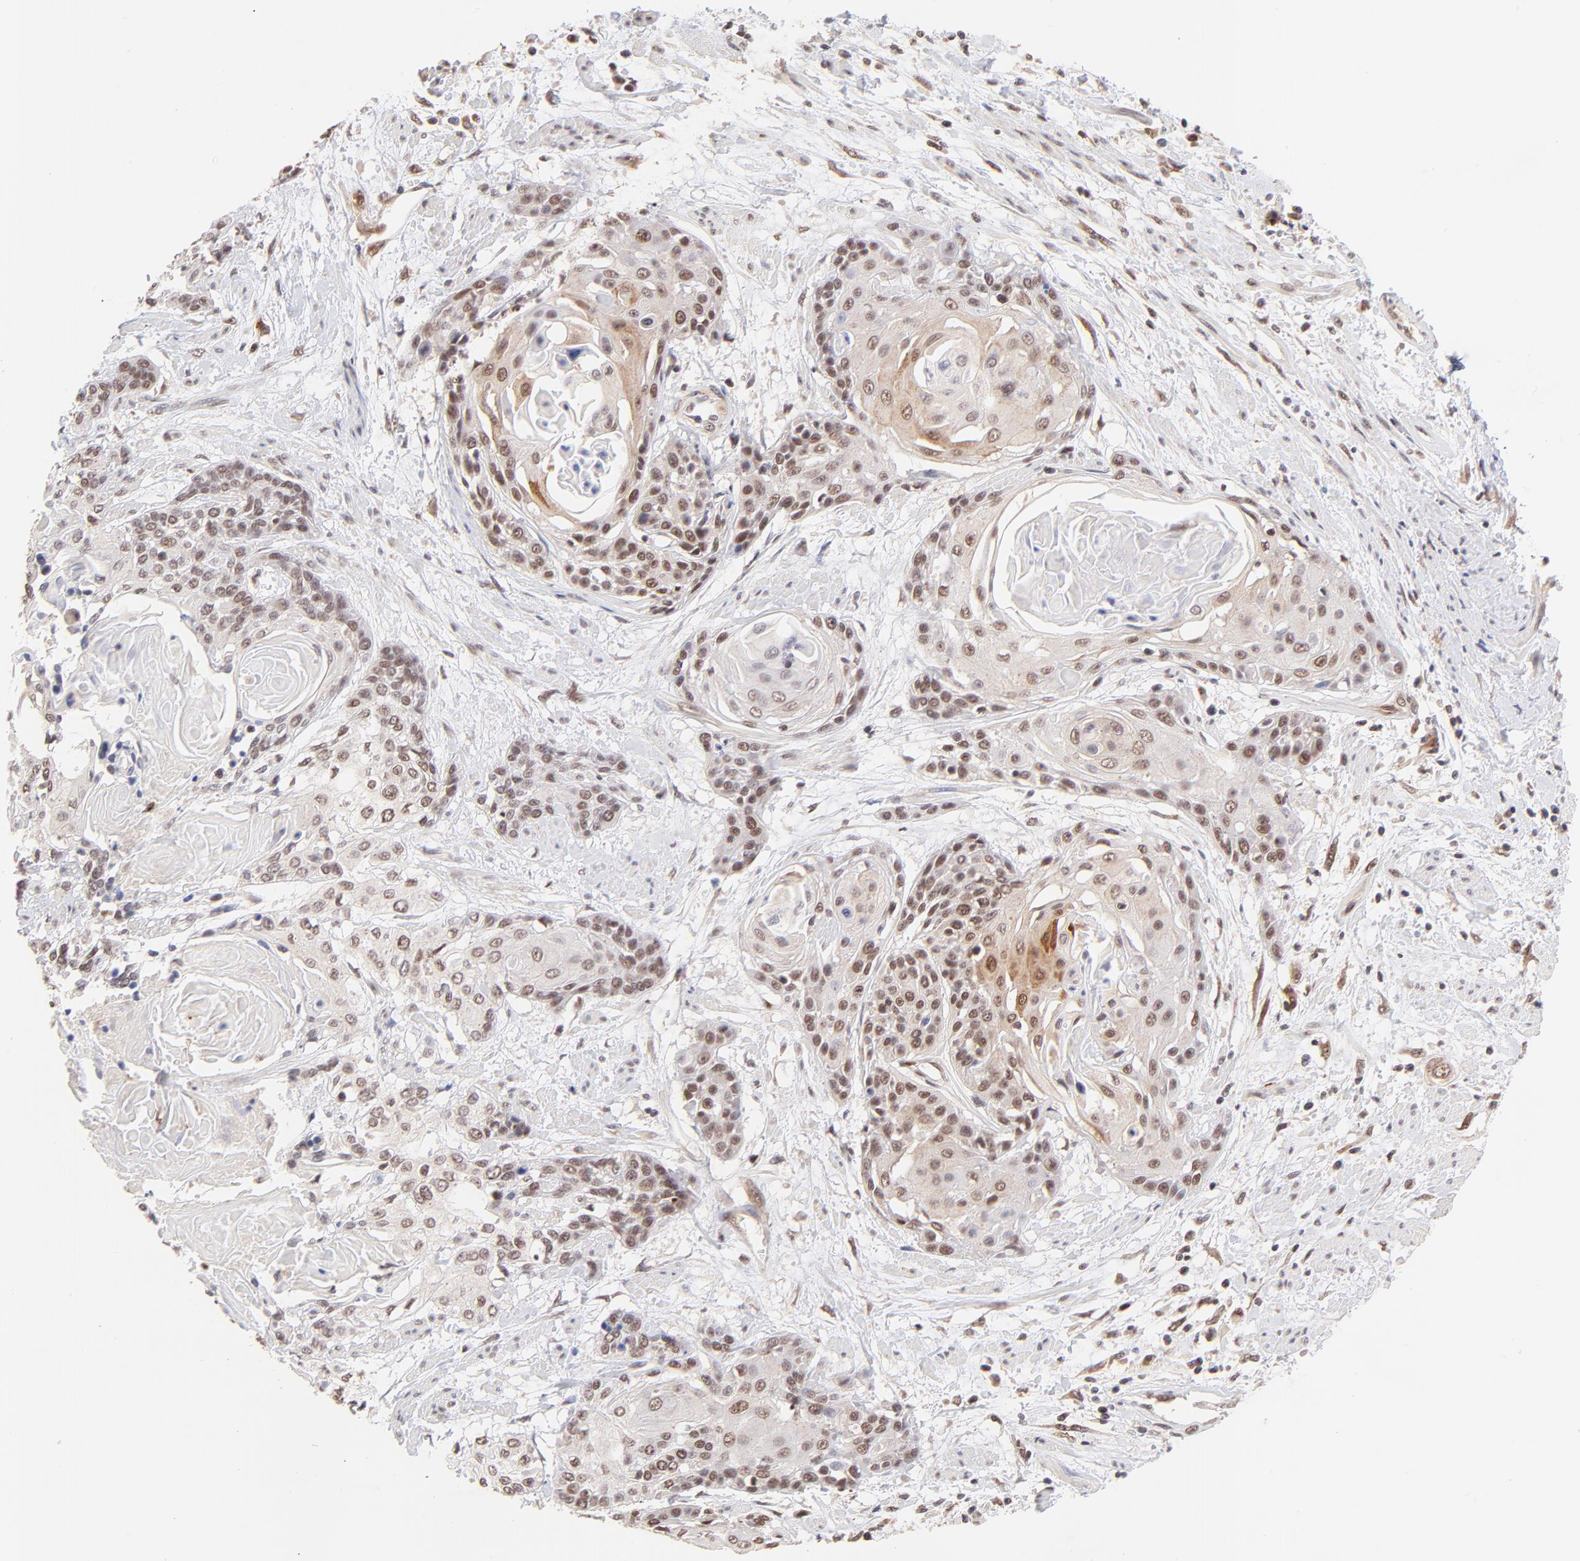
{"staining": {"intensity": "moderate", "quantity": ">75%", "location": "nuclear"}, "tissue": "cervical cancer", "cell_type": "Tumor cells", "image_type": "cancer", "snomed": [{"axis": "morphology", "description": "Squamous cell carcinoma, NOS"}, {"axis": "topography", "description": "Cervix"}], "caption": "DAB (3,3'-diaminobenzidine) immunohistochemical staining of cervical cancer displays moderate nuclear protein expression in about >75% of tumor cells.", "gene": "MED12", "patient": {"sex": "female", "age": 57}}